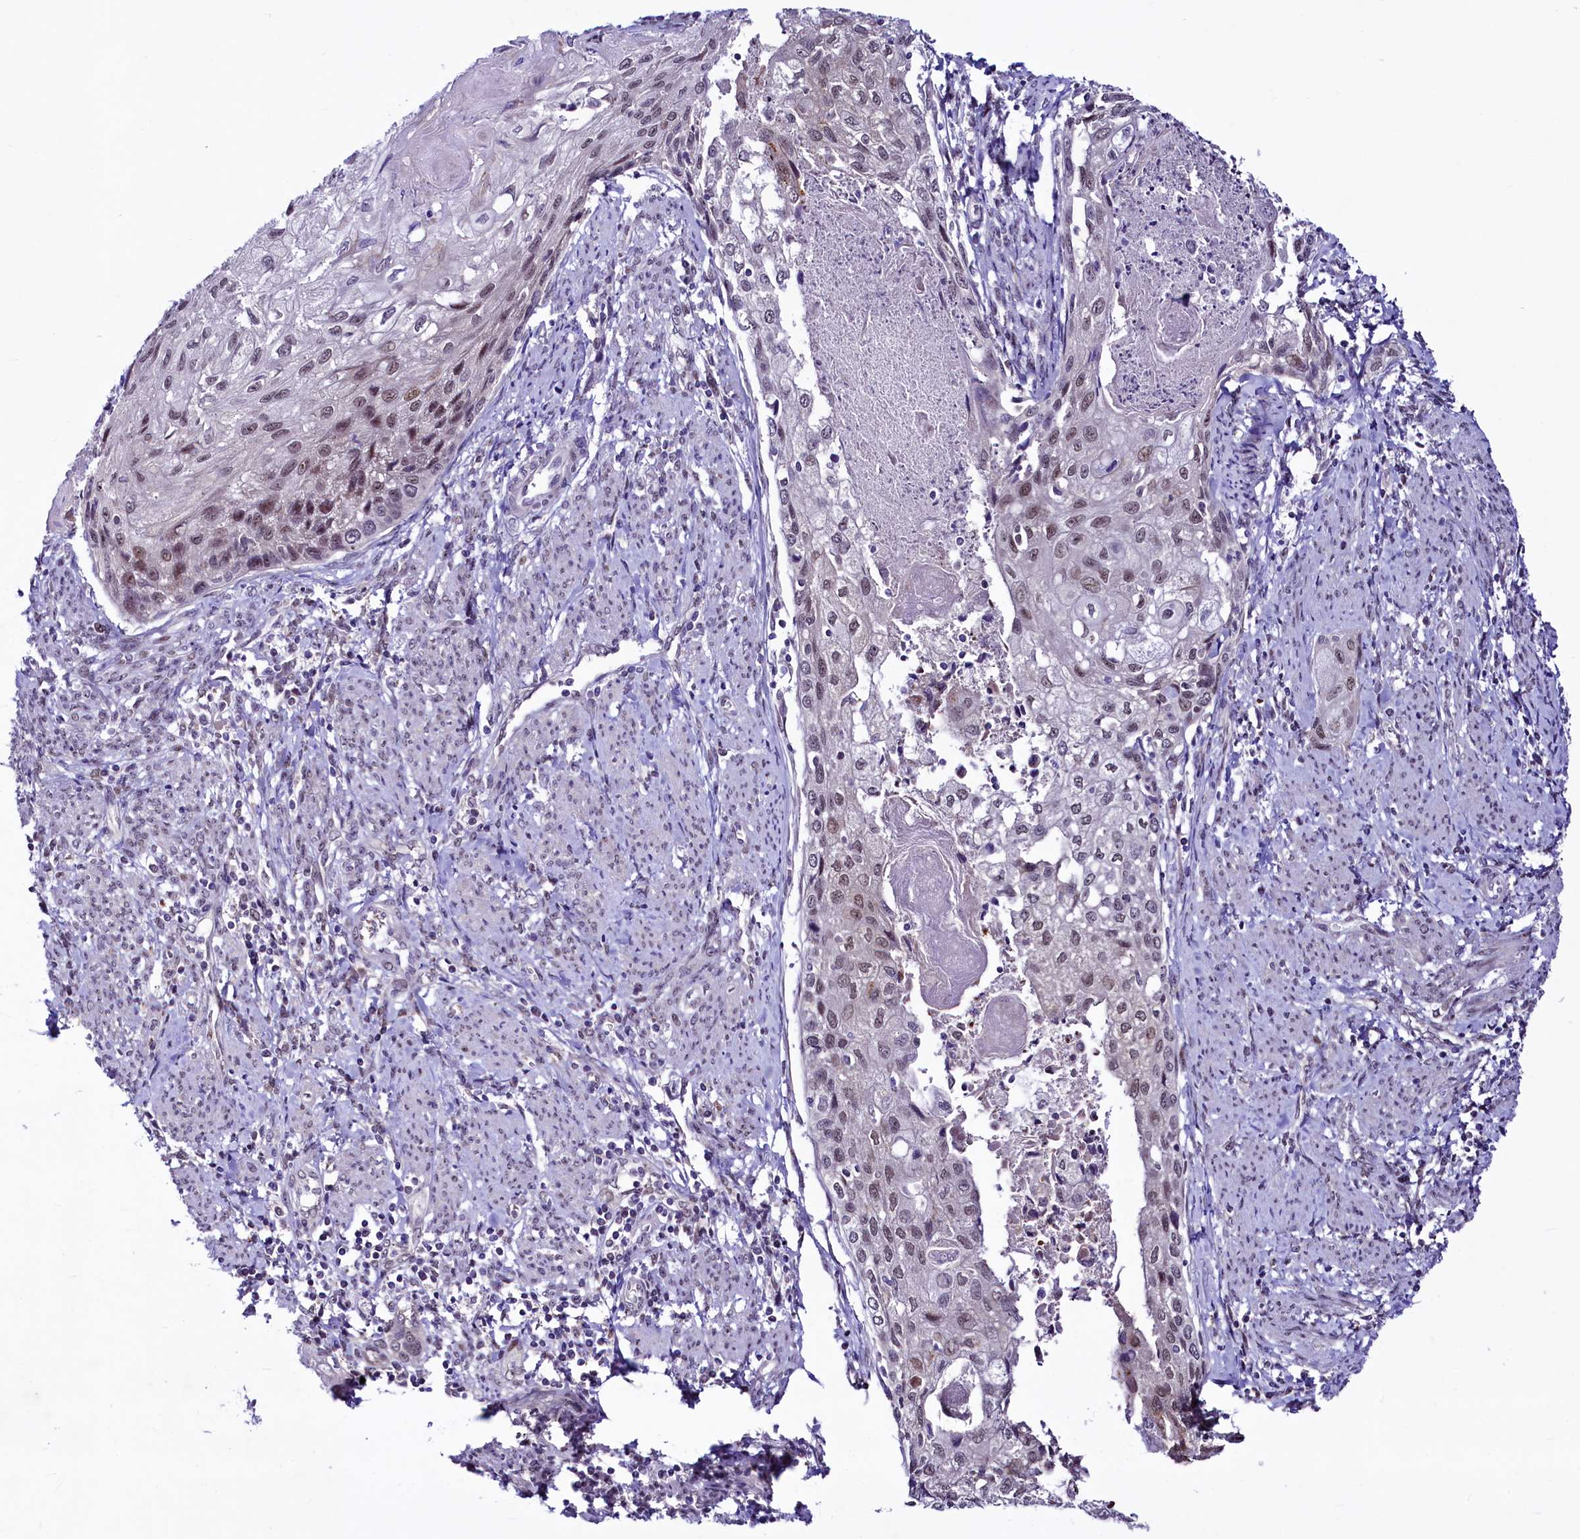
{"staining": {"intensity": "moderate", "quantity": "<25%", "location": "nuclear"}, "tissue": "cervical cancer", "cell_type": "Tumor cells", "image_type": "cancer", "snomed": [{"axis": "morphology", "description": "Squamous cell carcinoma, NOS"}, {"axis": "topography", "description": "Cervix"}], "caption": "IHC (DAB (3,3'-diaminobenzidine)) staining of cervical cancer demonstrates moderate nuclear protein staining in approximately <25% of tumor cells.", "gene": "LEUTX", "patient": {"sex": "female", "age": 67}}